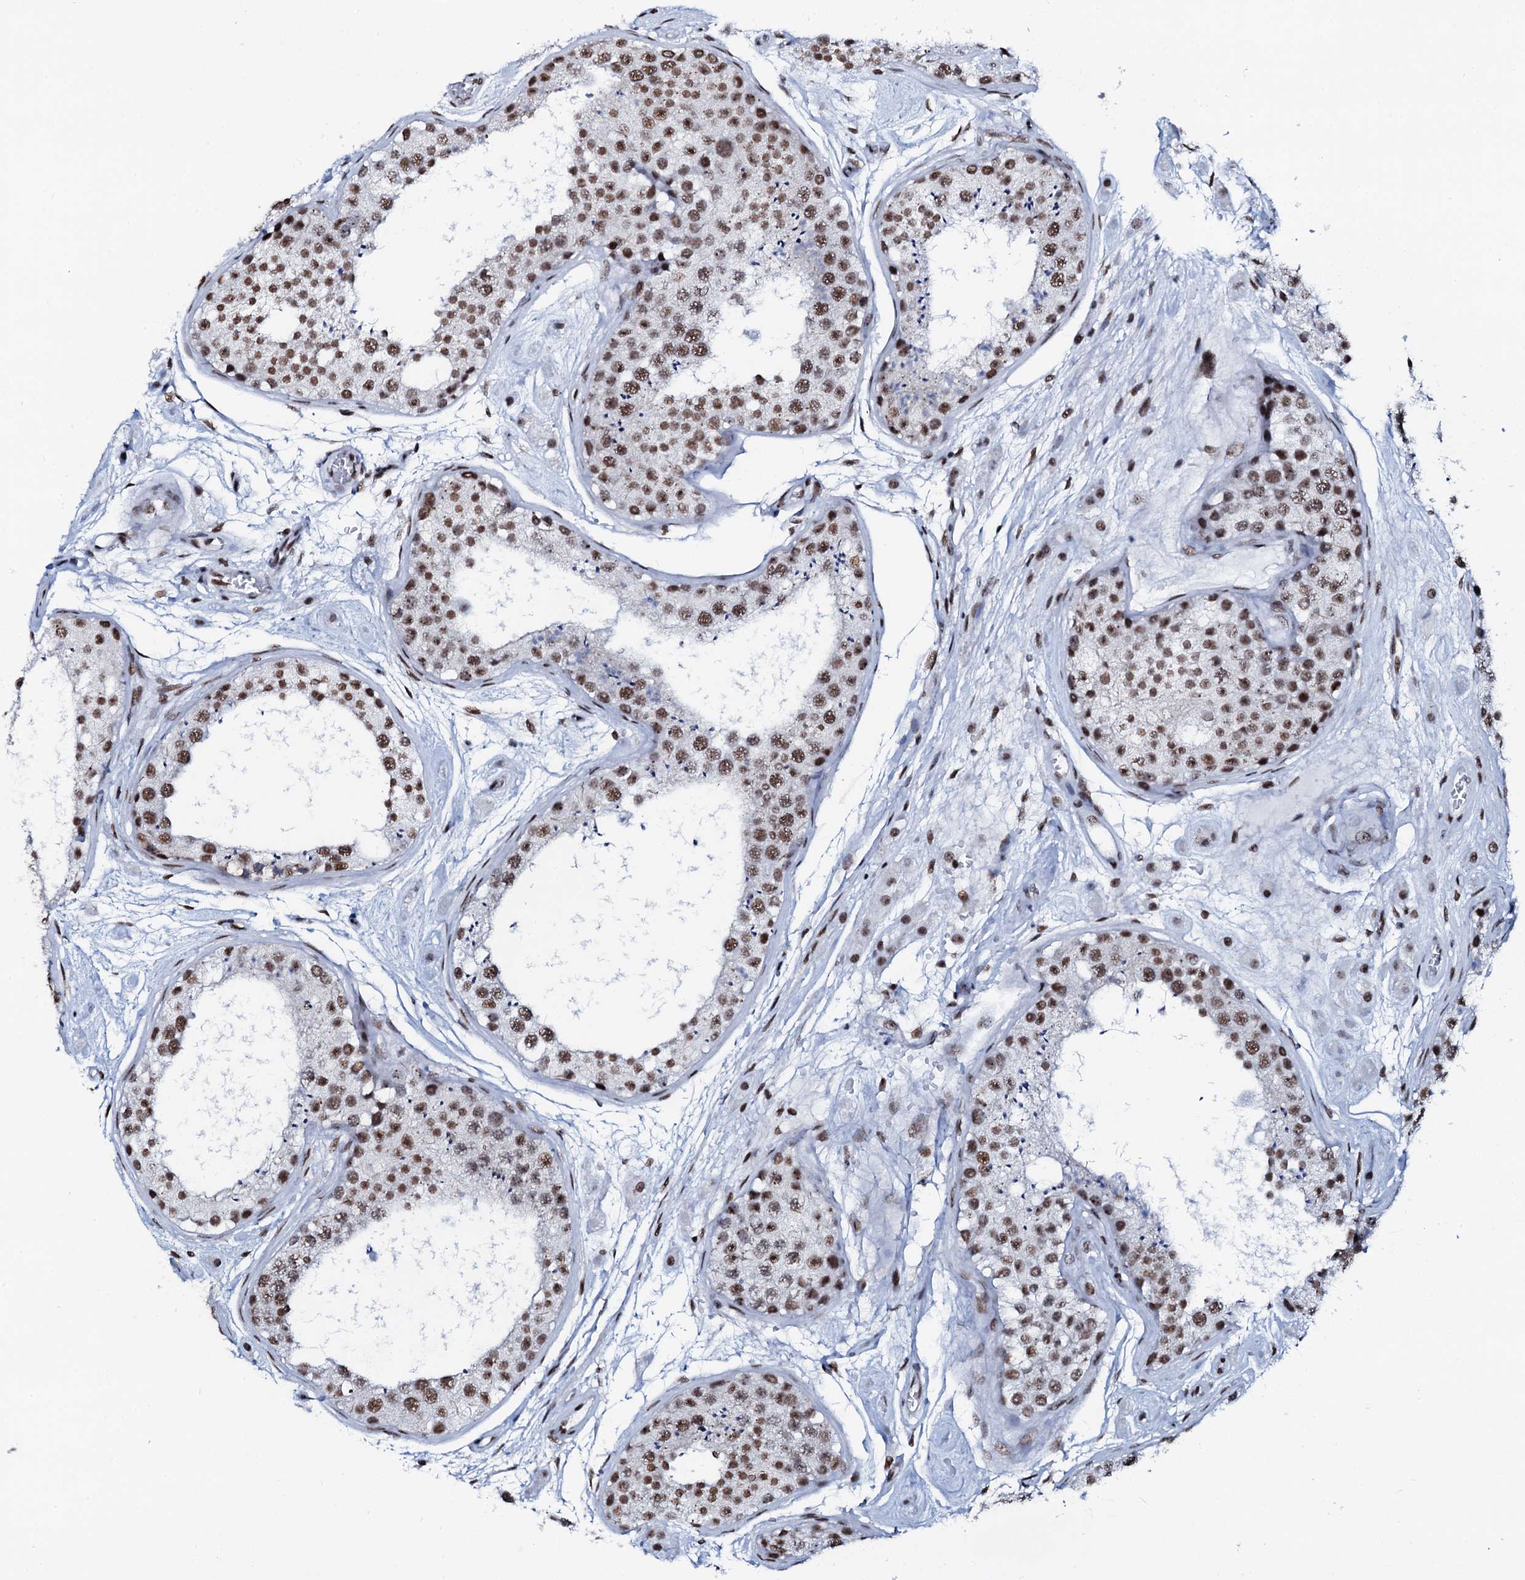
{"staining": {"intensity": "moderate", "quantity": ">75%", "location": "nuclear"}, "tissue": "testis", "cell_type": "Cells in seminiferous ducts", "image_type": "normal", "snomed": [{"axis": "morphology", "description": "Normal tissue, NOS"}, {"axis": "topography", "description": "Testis"}], "caption": "This micrograph displays normal testis stained with immunohistochemistry to label a protein in brown. The nuclear of cells in seminiferous ducts show moderate positivity for the protein. Nuclei are counter-stained blue.", "gene": "NKAPD1", "patient": {"sex": "male", "age": 25}}